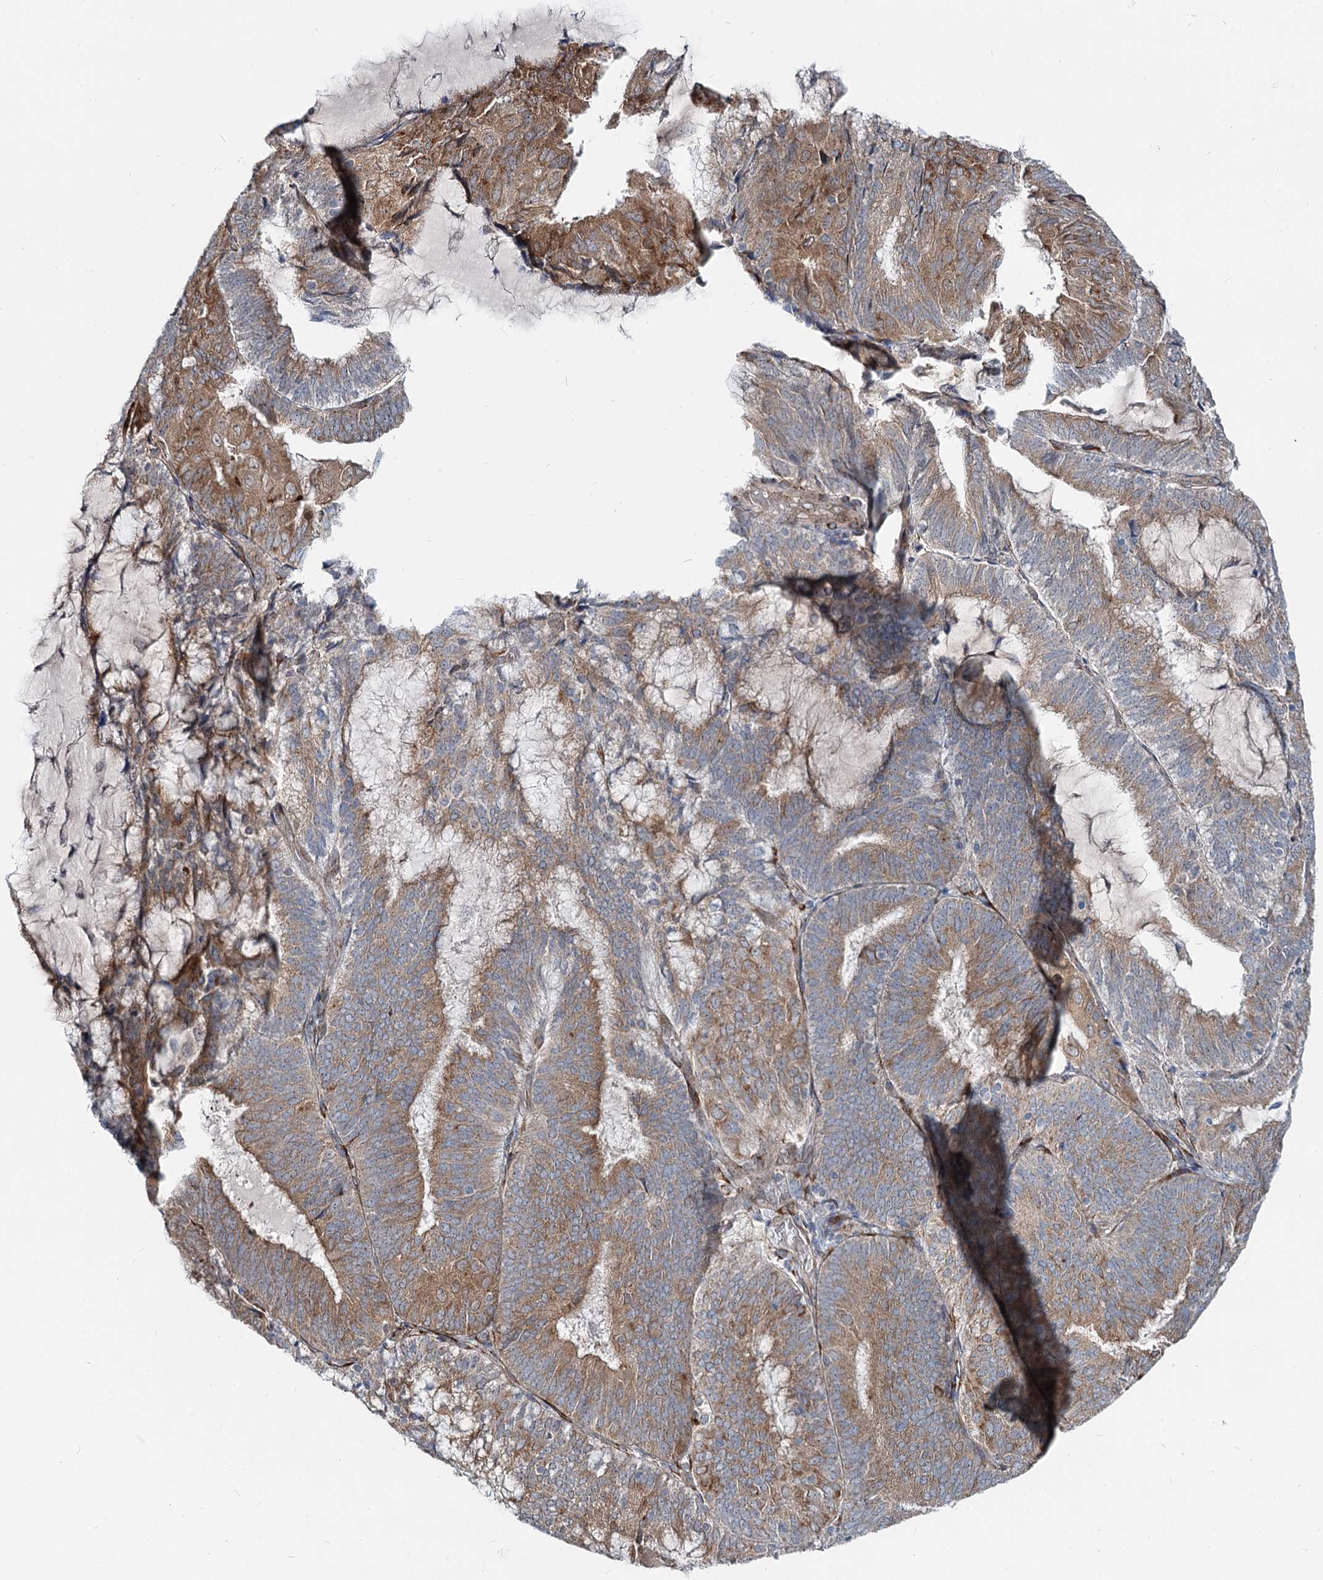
{"staining": {"intensity": "moderate", "quantity": ">75%", "location": "cytoplasmic/membranous"}, "tissue": "endometrial cancer", "cell_type": "Tumor cells", "image_type": "cancer", "snomed": [{"axis": "morphology", "description": "Adenocarcinoma, NOS"}, {"axis": "topography", "description": "Endometrium"}], "caption": "Immunohistochemical staining of endometrial cancer (adenocarcinoma) shows moderate cytoplasmic/membranous protein staining in about >75% of tumor cells.", "gene": "SPART", "patient": {"sex": "female", "age": 81}}